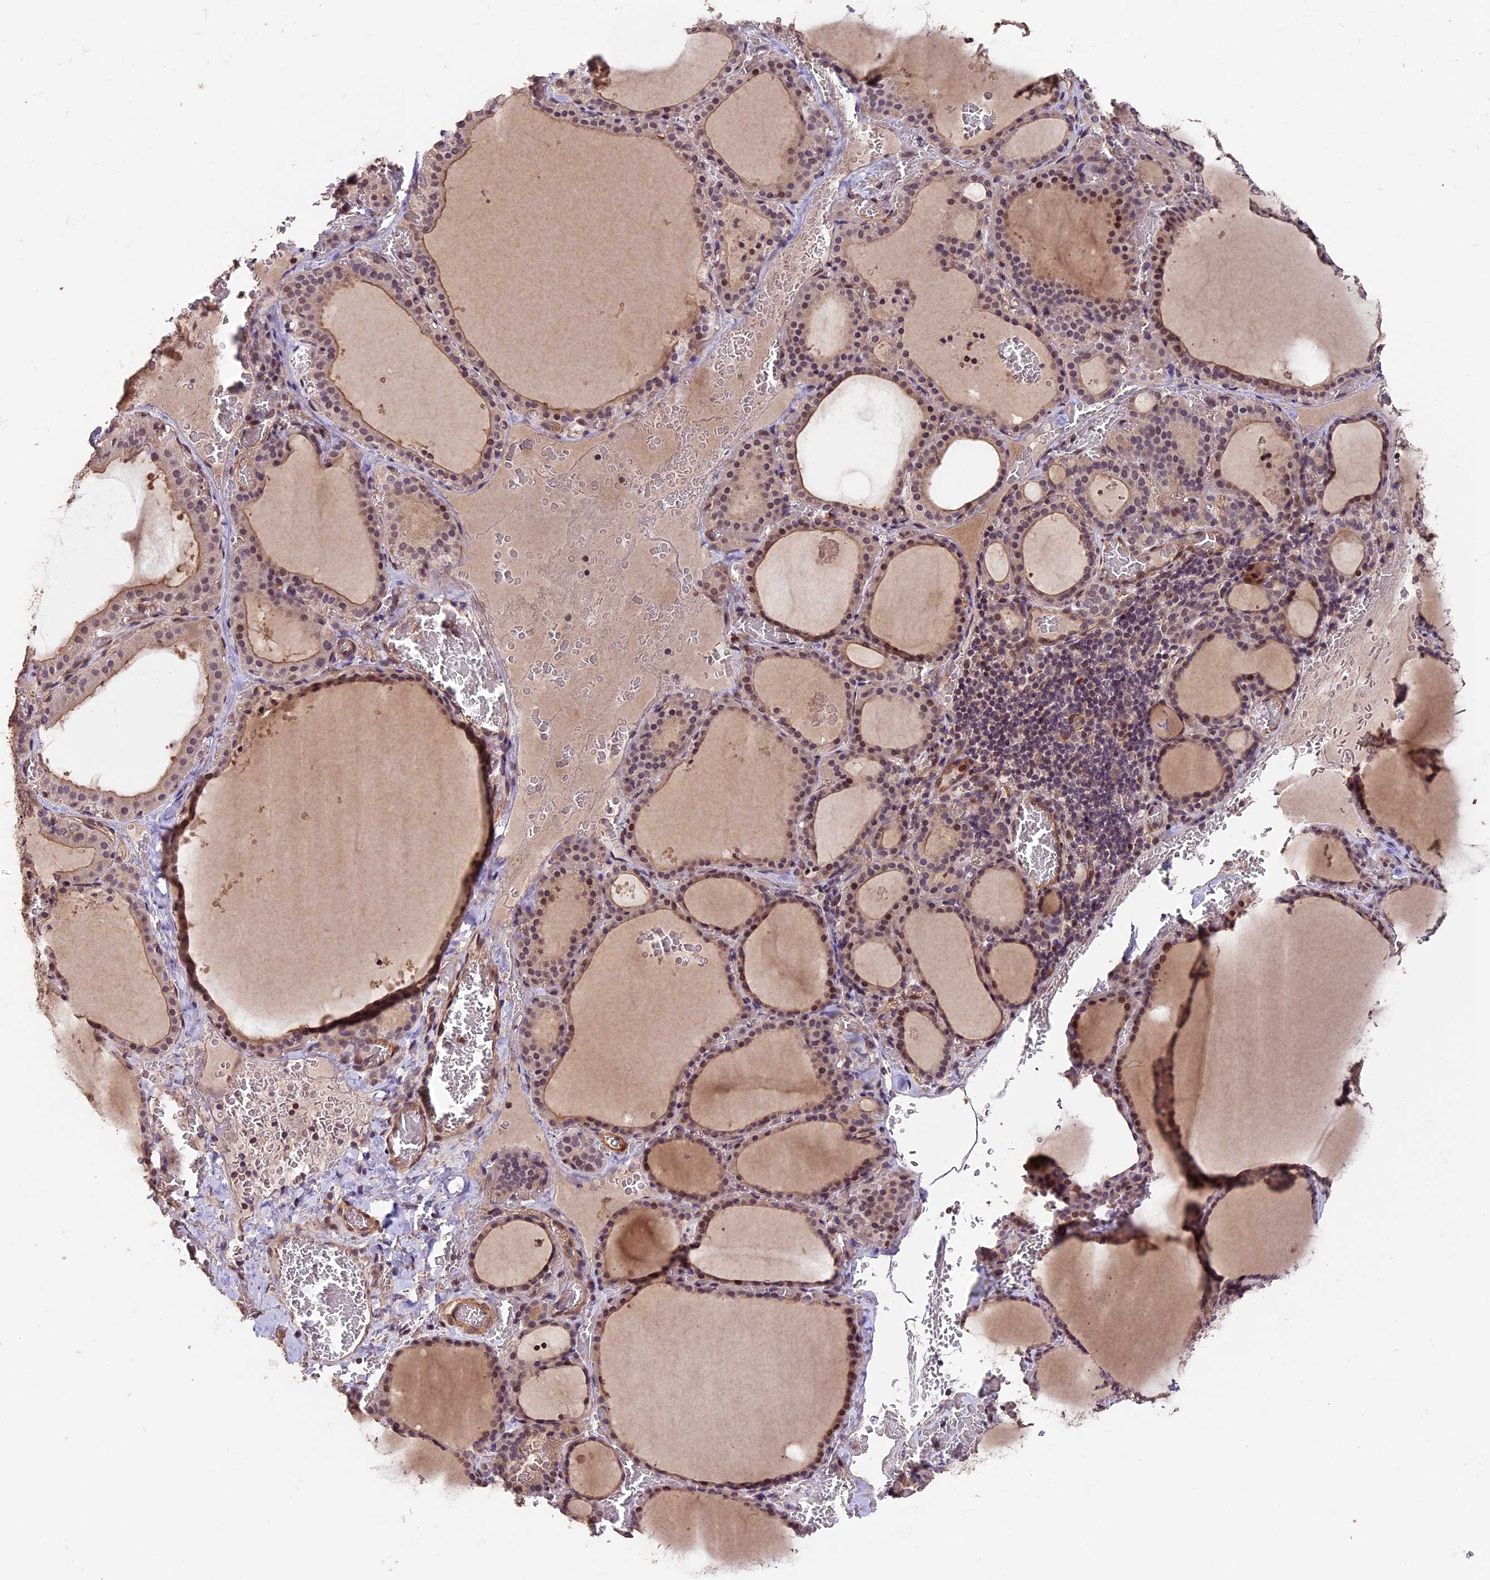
{"staining": {"intensity": "weak", "quantity": ">75%", "location": "cytoplasmic/membranous"}, "tissue": "thyroid gland", "cell_type": "Glandular cells", "image_type": "normal", "snomed": [{"axis": "morphology", "description": "Normal tissue, NOS"}, {"axis": "topography", "description": "Thyroid gland"}], "caption": "Unremarkable thyroid gland was stained to show a protein in brown. There is low levels of weak cytoplasmic/membranous staining in about >75% of glandular cells. (Stains: DAB (3,3'-diaminobenzidine) in brown, nuclei in blue, Microscopy: brightfield microscopy at high magnification).", "gene": "GNB5", "patient": {"sex": "female", "age": 39}}